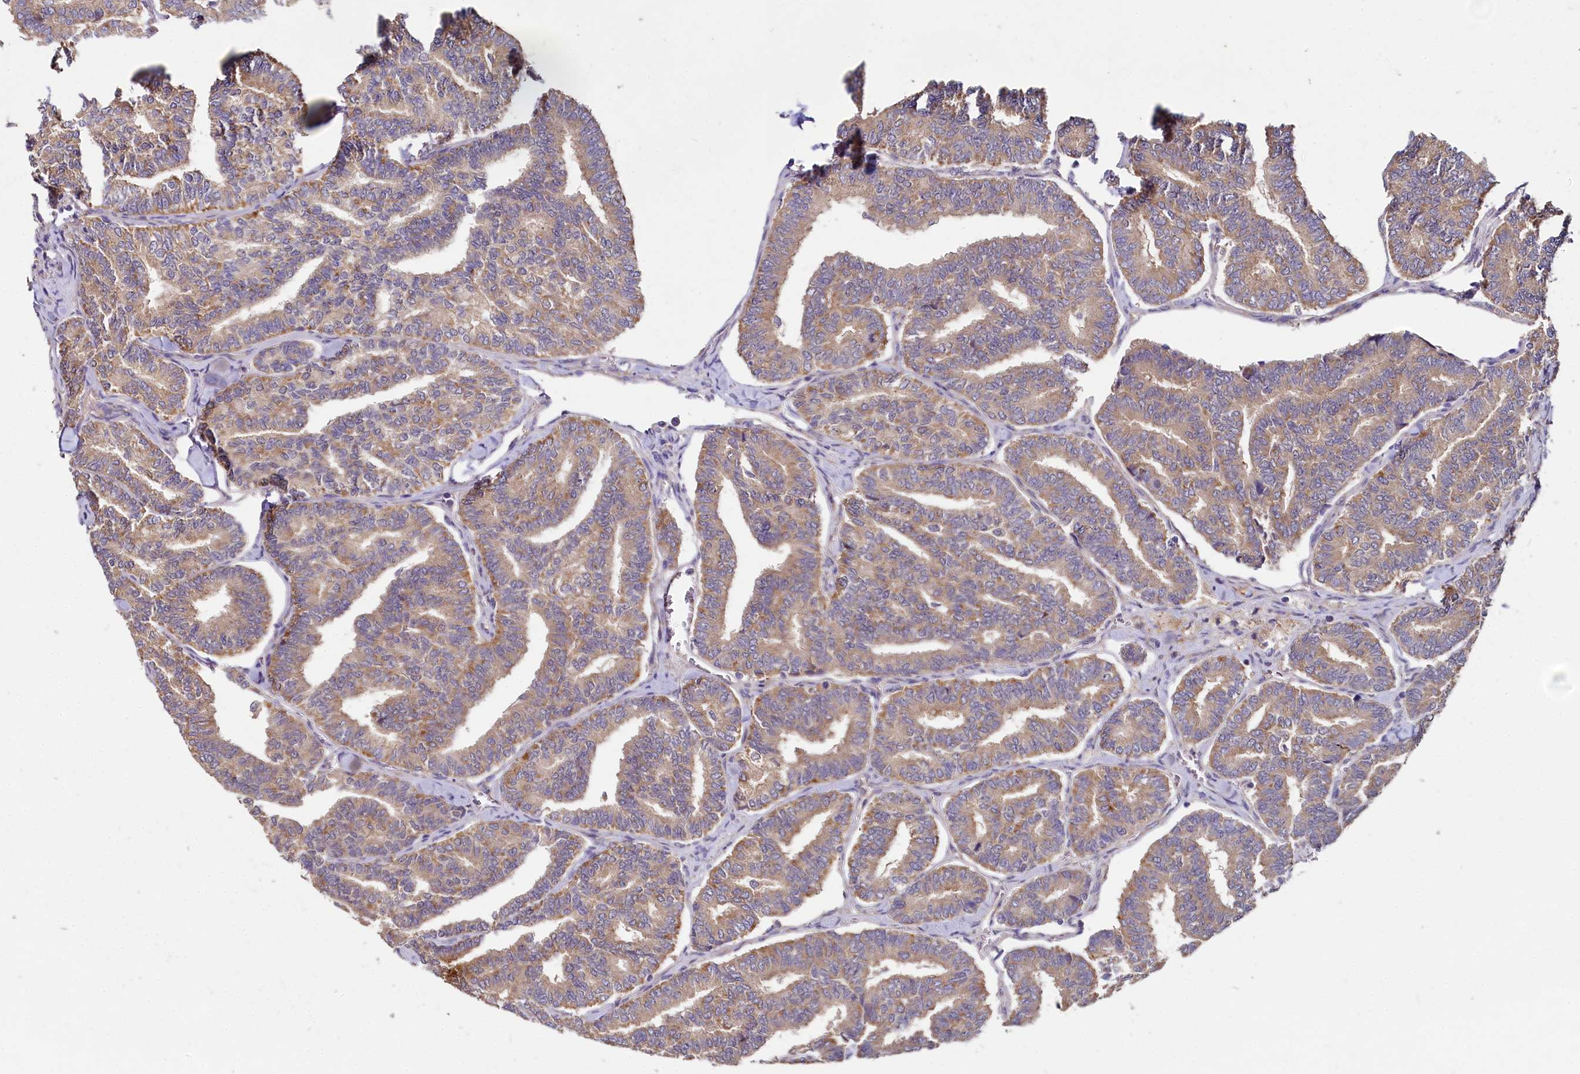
{"staining": {"intensity": "moderate", "quantity": ">75%", "location": "cytoplasmic/membranous"}, "tissue": "thyroid cancer", "cell_type": "Tumor cells", "image_type": "cancer", "snomed": [{"axis": "morphology", "description": "Papillary adenocarcinoma, NOS"}, {"axis": "topography", "description": "Thyroid gland"}], "caption": "Moderate cytoplasmic/membranous protein expression is appreciated in approximately >75% of tumor cells in thyroid cancer (papillary adenocarcinoma).", "gene": "EIF2B2", "patient": {"sex": "female", "age": 35}}